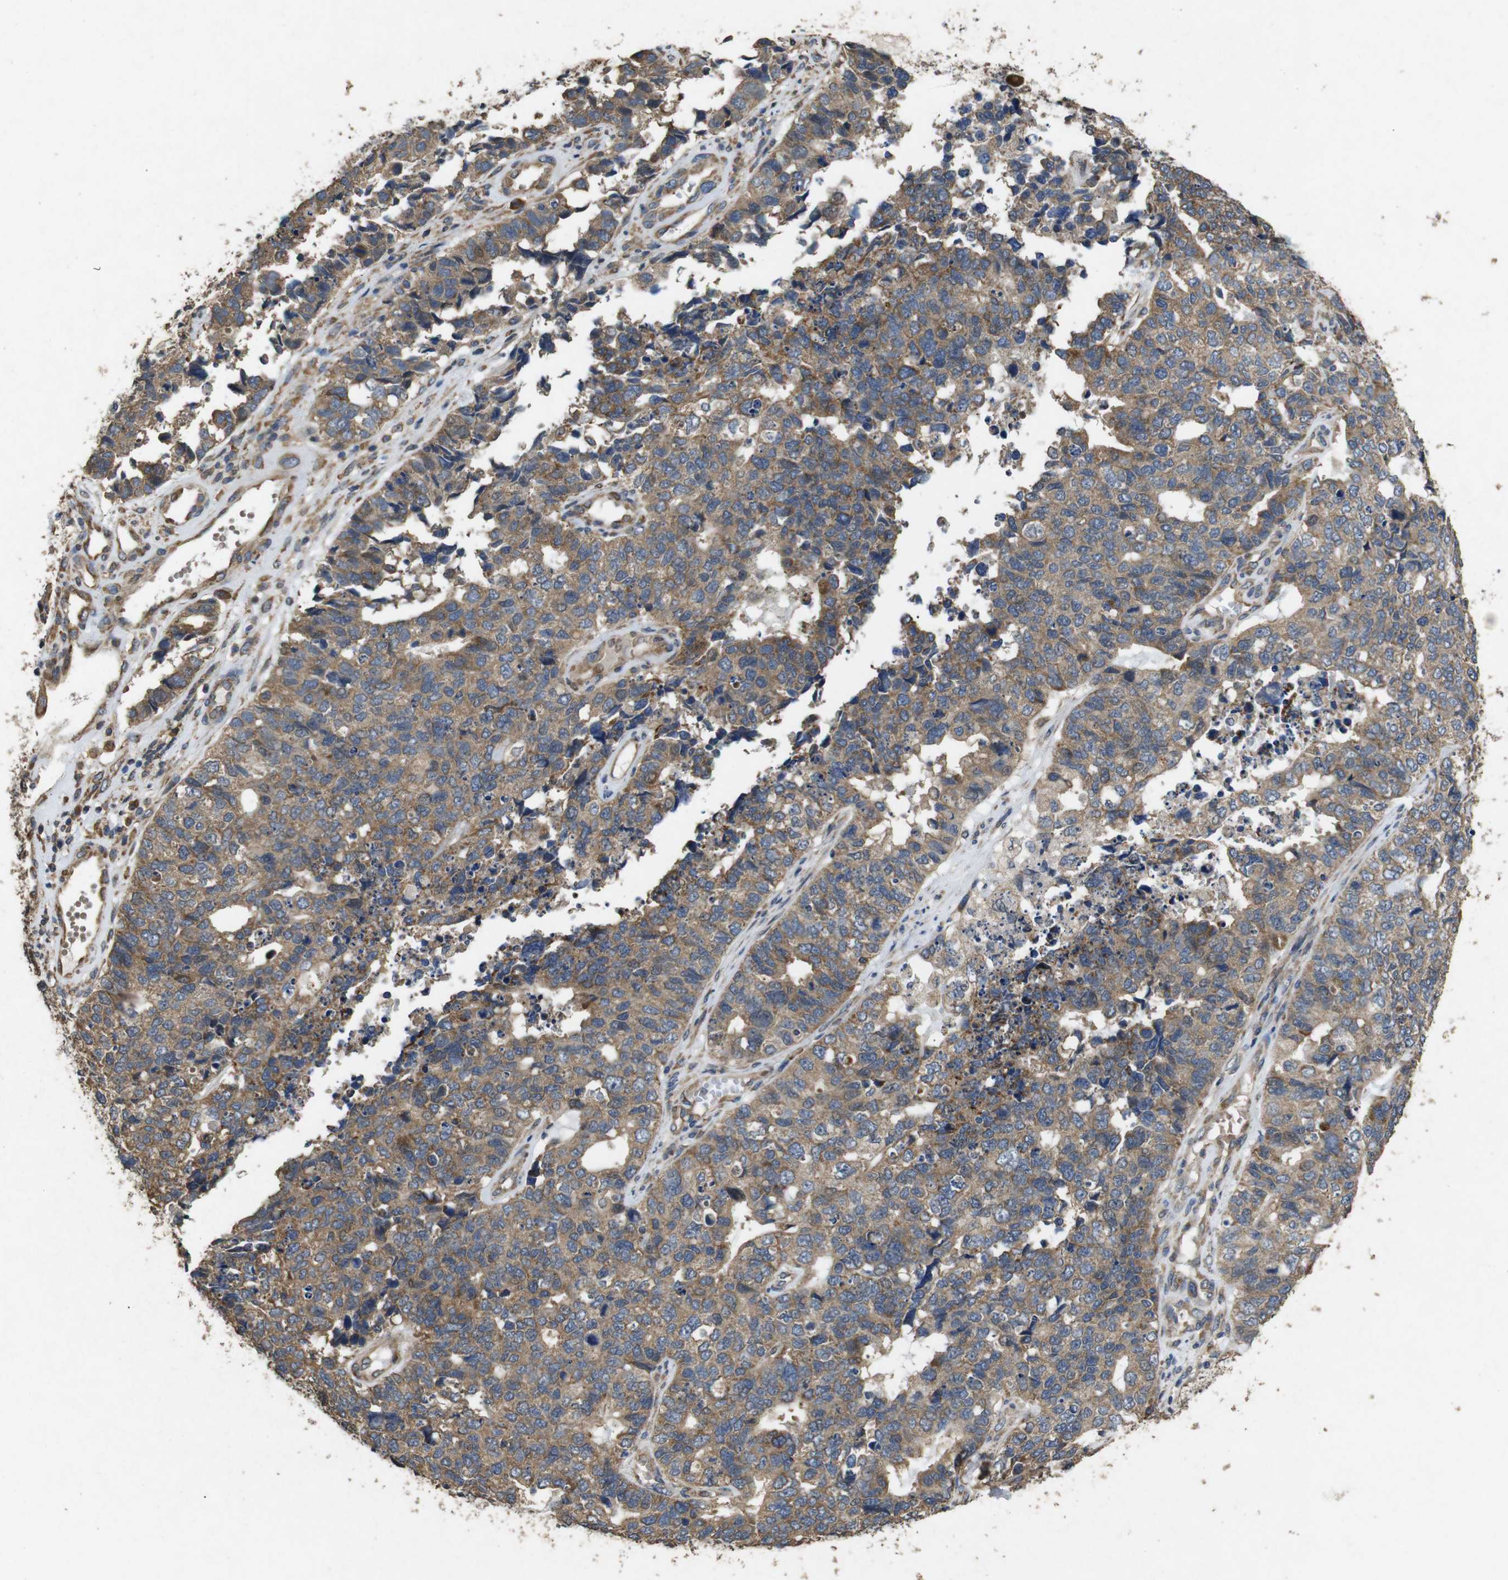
{"staining": {"intensity": "moderate", "quantity": ">75%", "location": "cytoplasmic/membranous"}, "tissue": "cervical cancer", "cell_type": "Tumor cells", "image_type": "cancer", "snomed": [{"axis": "morphology", "description": "Squamous cell carcinoma, NOS"}, {"axis": "topography", "description": "Cervix"}], "caption": "Immunohistochemistry histopathology image of neoplastic tissue: human cervical cancer stained using IHC shows medium levels of moderate protein expression localized specifically in the cytoplasmic/membranous of tumor cells, appearing as a cytoplasmic/membranous brown color.", "gene": "BNIP3", "patient": {"sex": "female", "age": 63}}